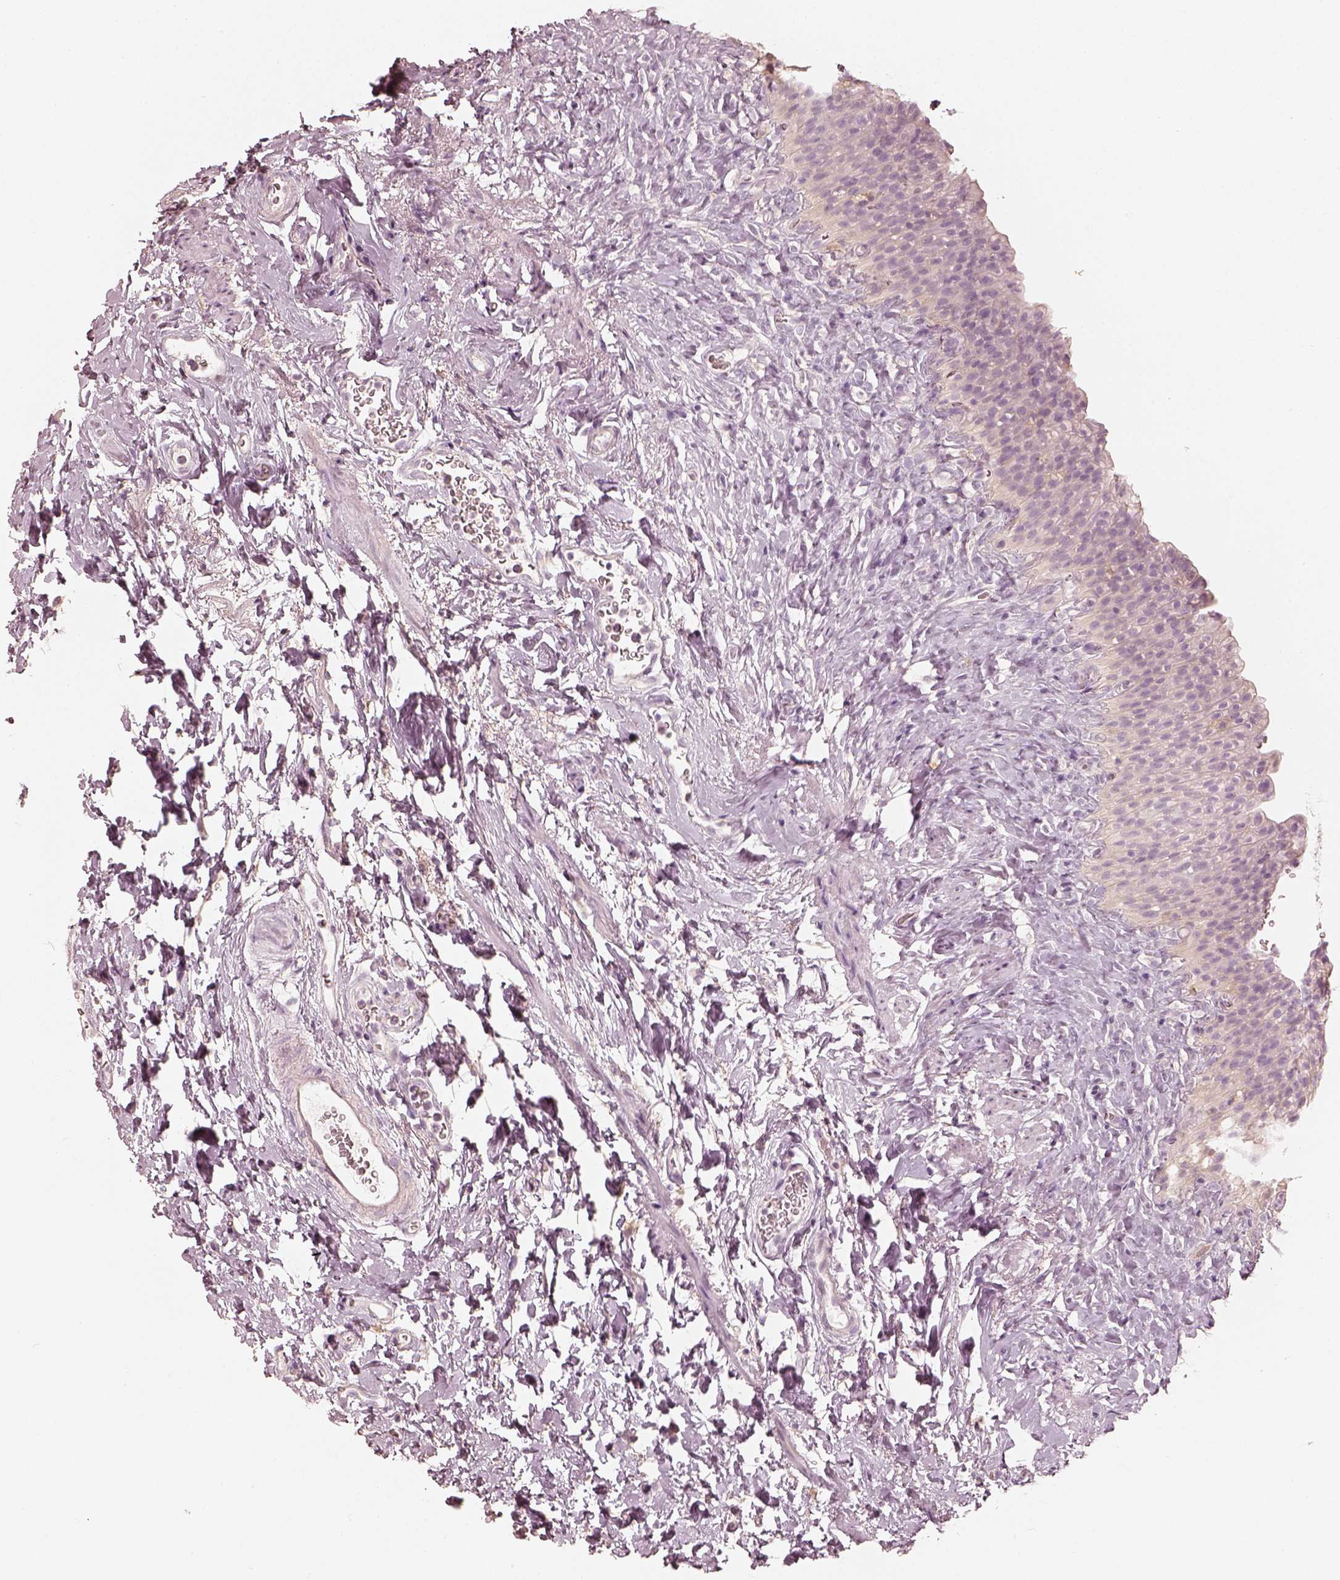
{"staining": {"intensity": "negative", "quantity": "none", "location": "none"}, "tissue": "urinary bladder", "cell_type": "Urothelial cells", "image_type": "normal", "snomed": [{"axis": "morphology", "description": "Normal tissue, NOS"}, {"axis": "topography", "description": "Urinary bladder"}], "caption": "This is an immunohistochemistry image of normal human urinary bladder. There is no expression in urothelial cells.", "gene": "FMNL2", "patient": {"sex": "male", "age": 76}}